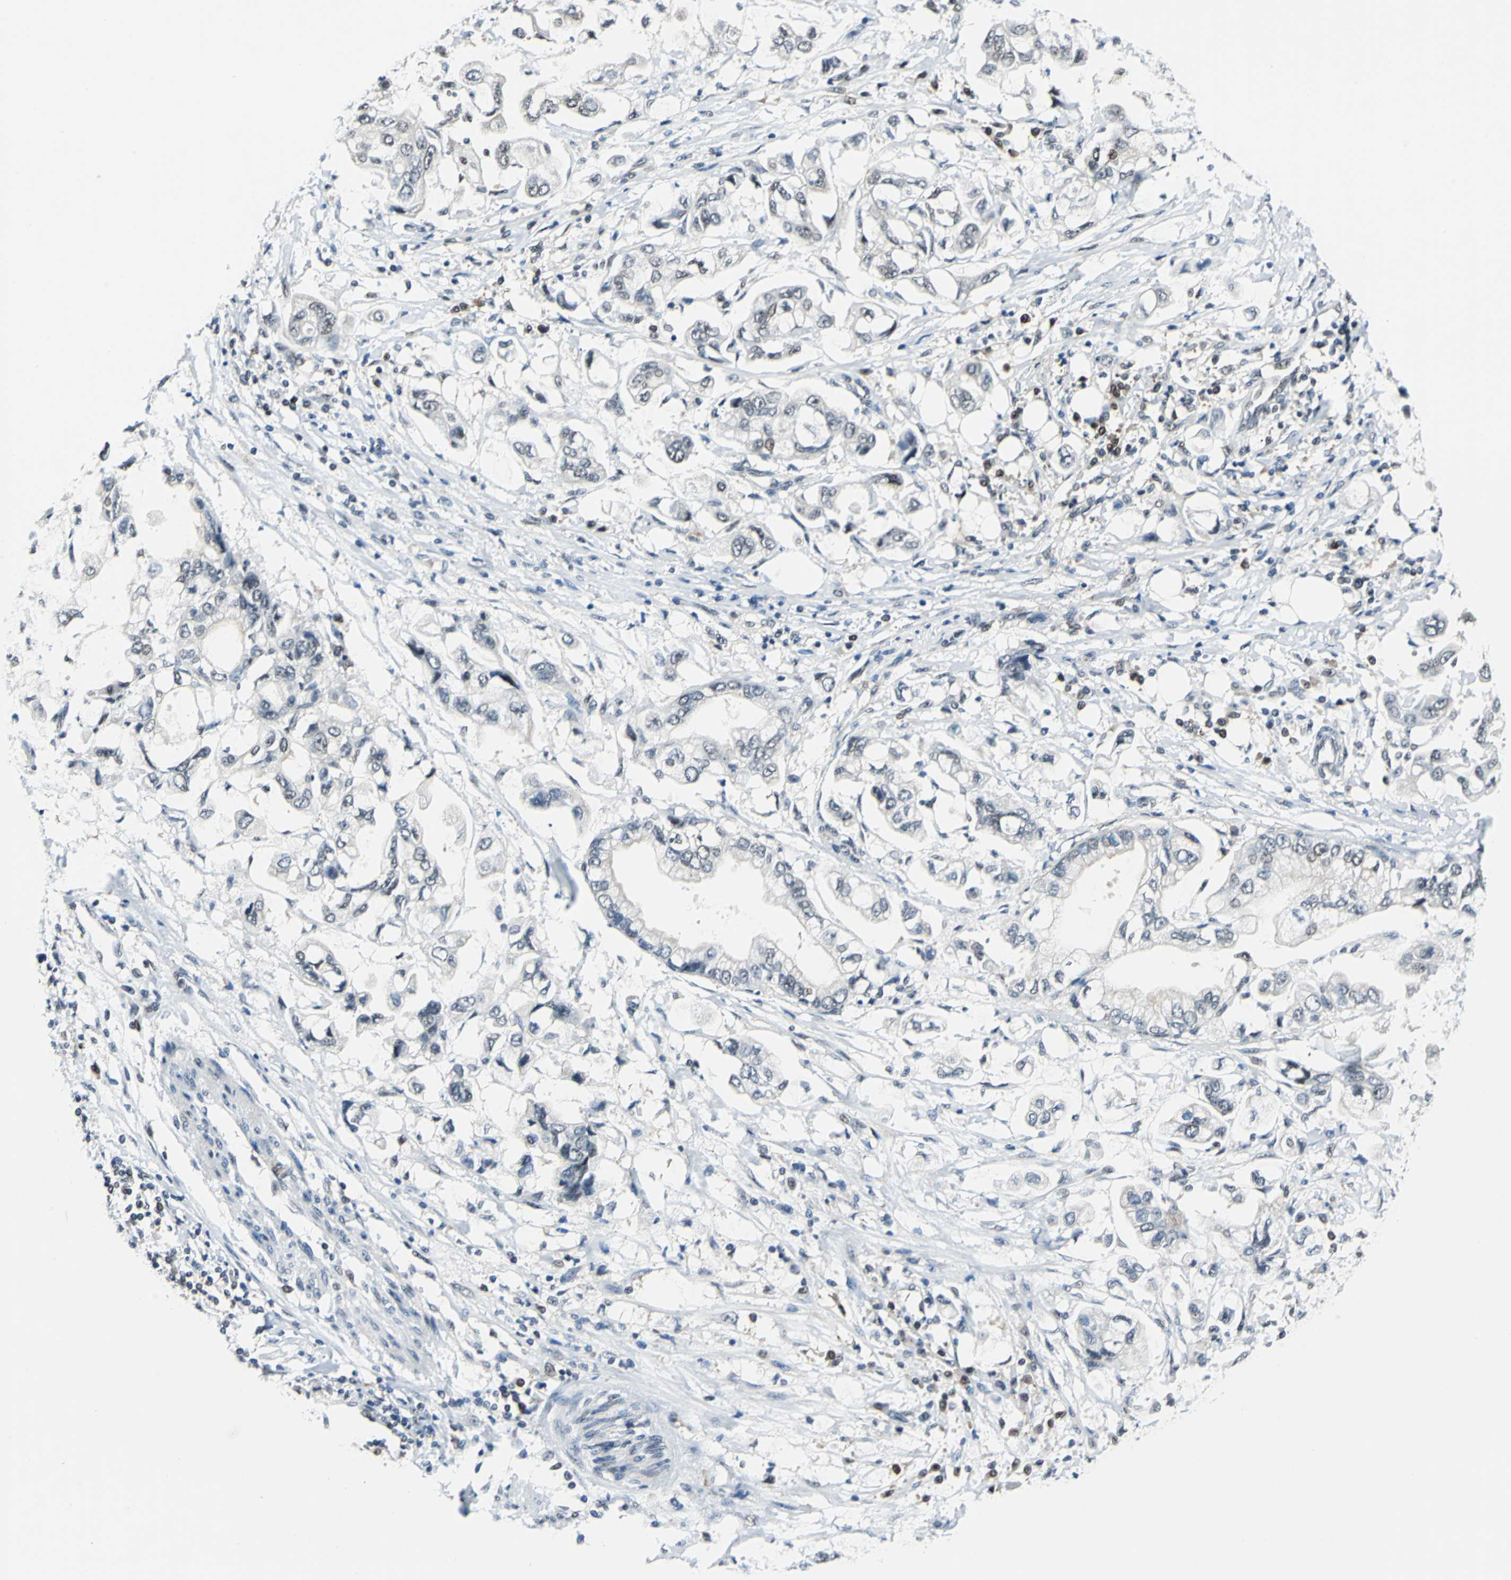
{"staining": {"intensity": "negative", "quantity": "none", "location": "none"}, "tissue": "stomach cancer", "cell_type": "Tumor cells", "image_type": "cancer", "snomed": [{"axis": "morphology", "description": "Adenocarcinoma, NOS"}, {"axis": "topography", "description": "Stomach"}], "caption": "The image displays no staining of tumor cells in stomach cancer.", "gene": "POLR3K", "patient": {"sex": "male", "age": 62}}